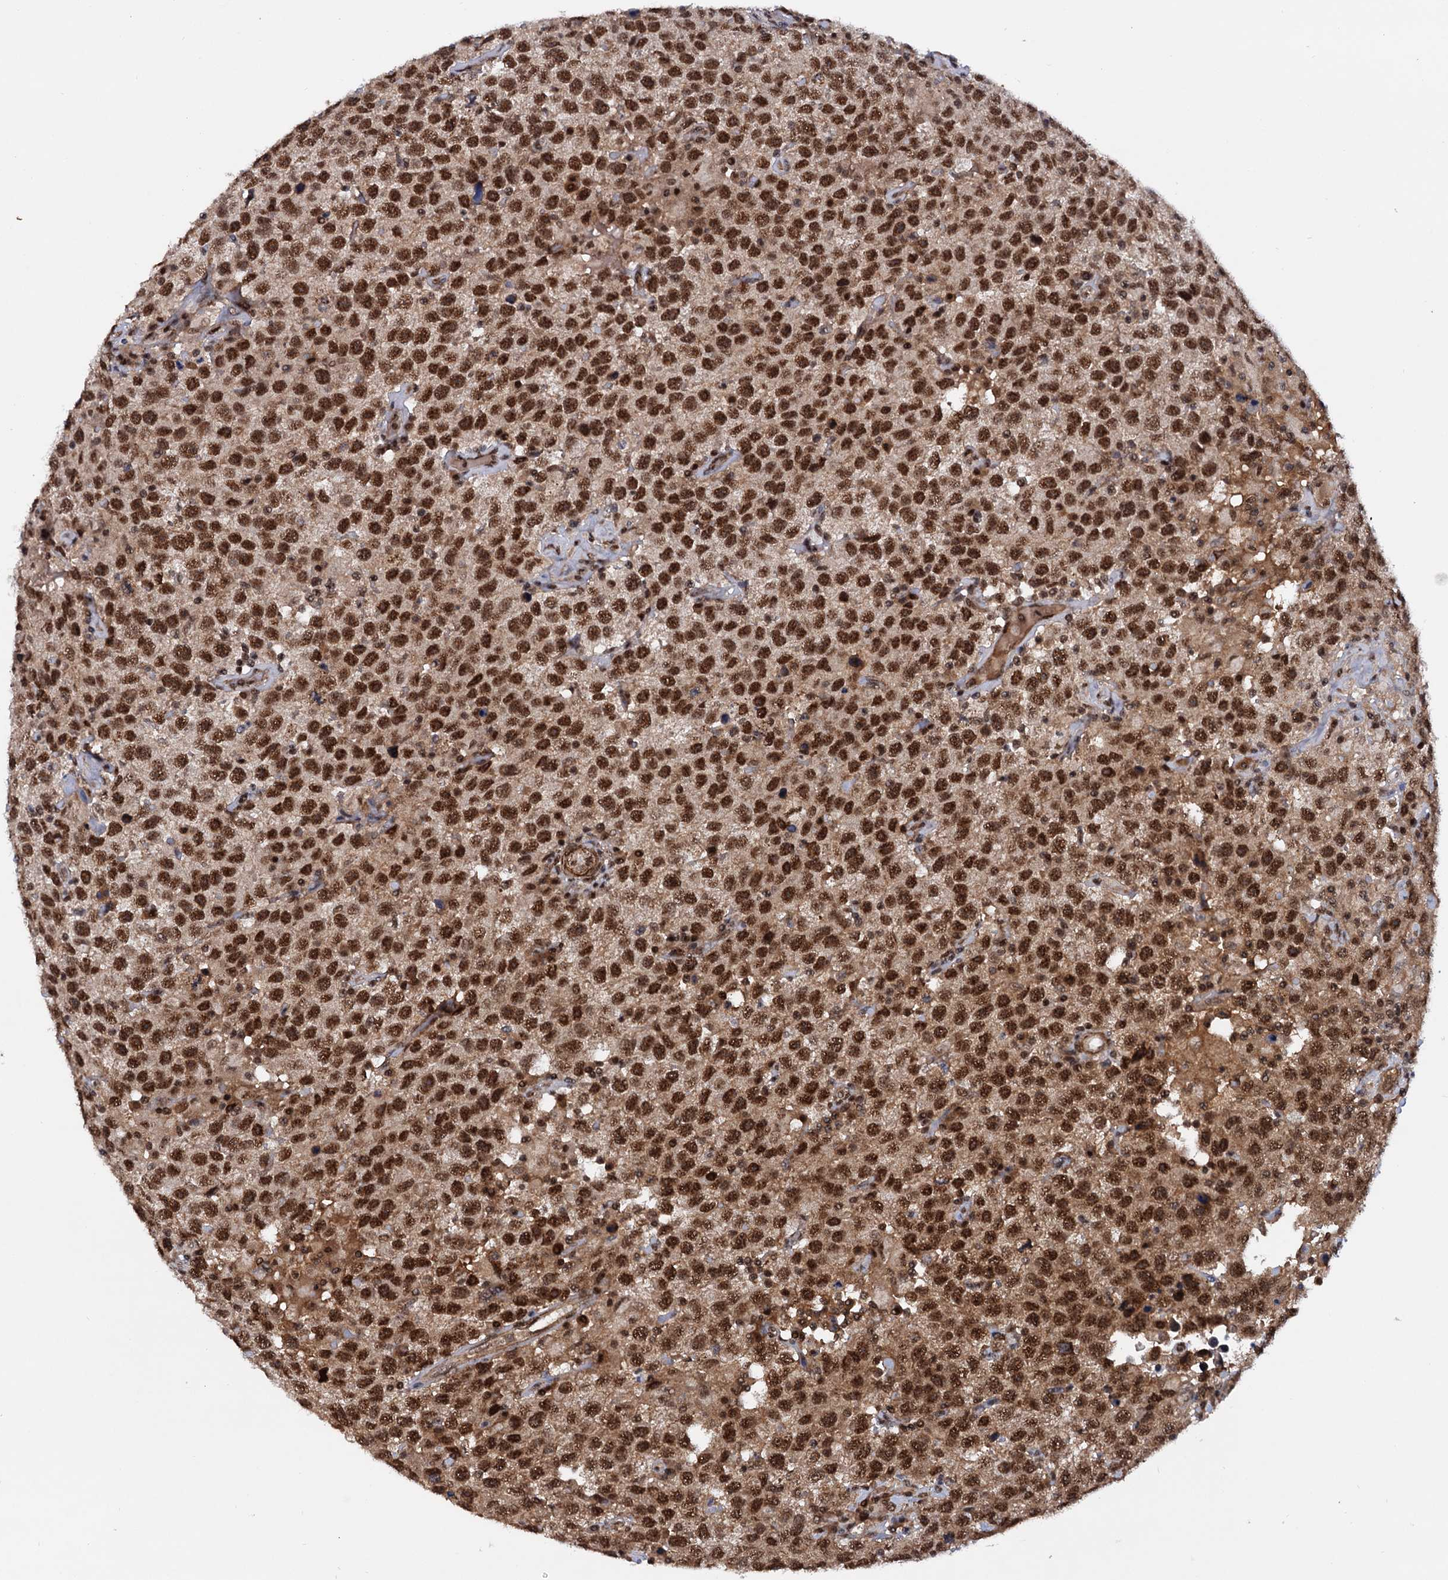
{"staining": {"intensity": "strong", "quantity": ">75%", "location": "nuclear"}, "tissue": "testis cancer", "cell_type": "Tumor cells", "image_type": "cancer", "snomed": [{"axis": "morphology", "description": "Seminoma, NOS"}, {"axis": "topography", "description": "Testis"}], "caption": "A photomicrograph of human testis seminoma stained for a protein displays strong nuclear brown staining in tumor cells.", "gene": "TBC1D12", "patient": {"sex": "male", "age": 41}}